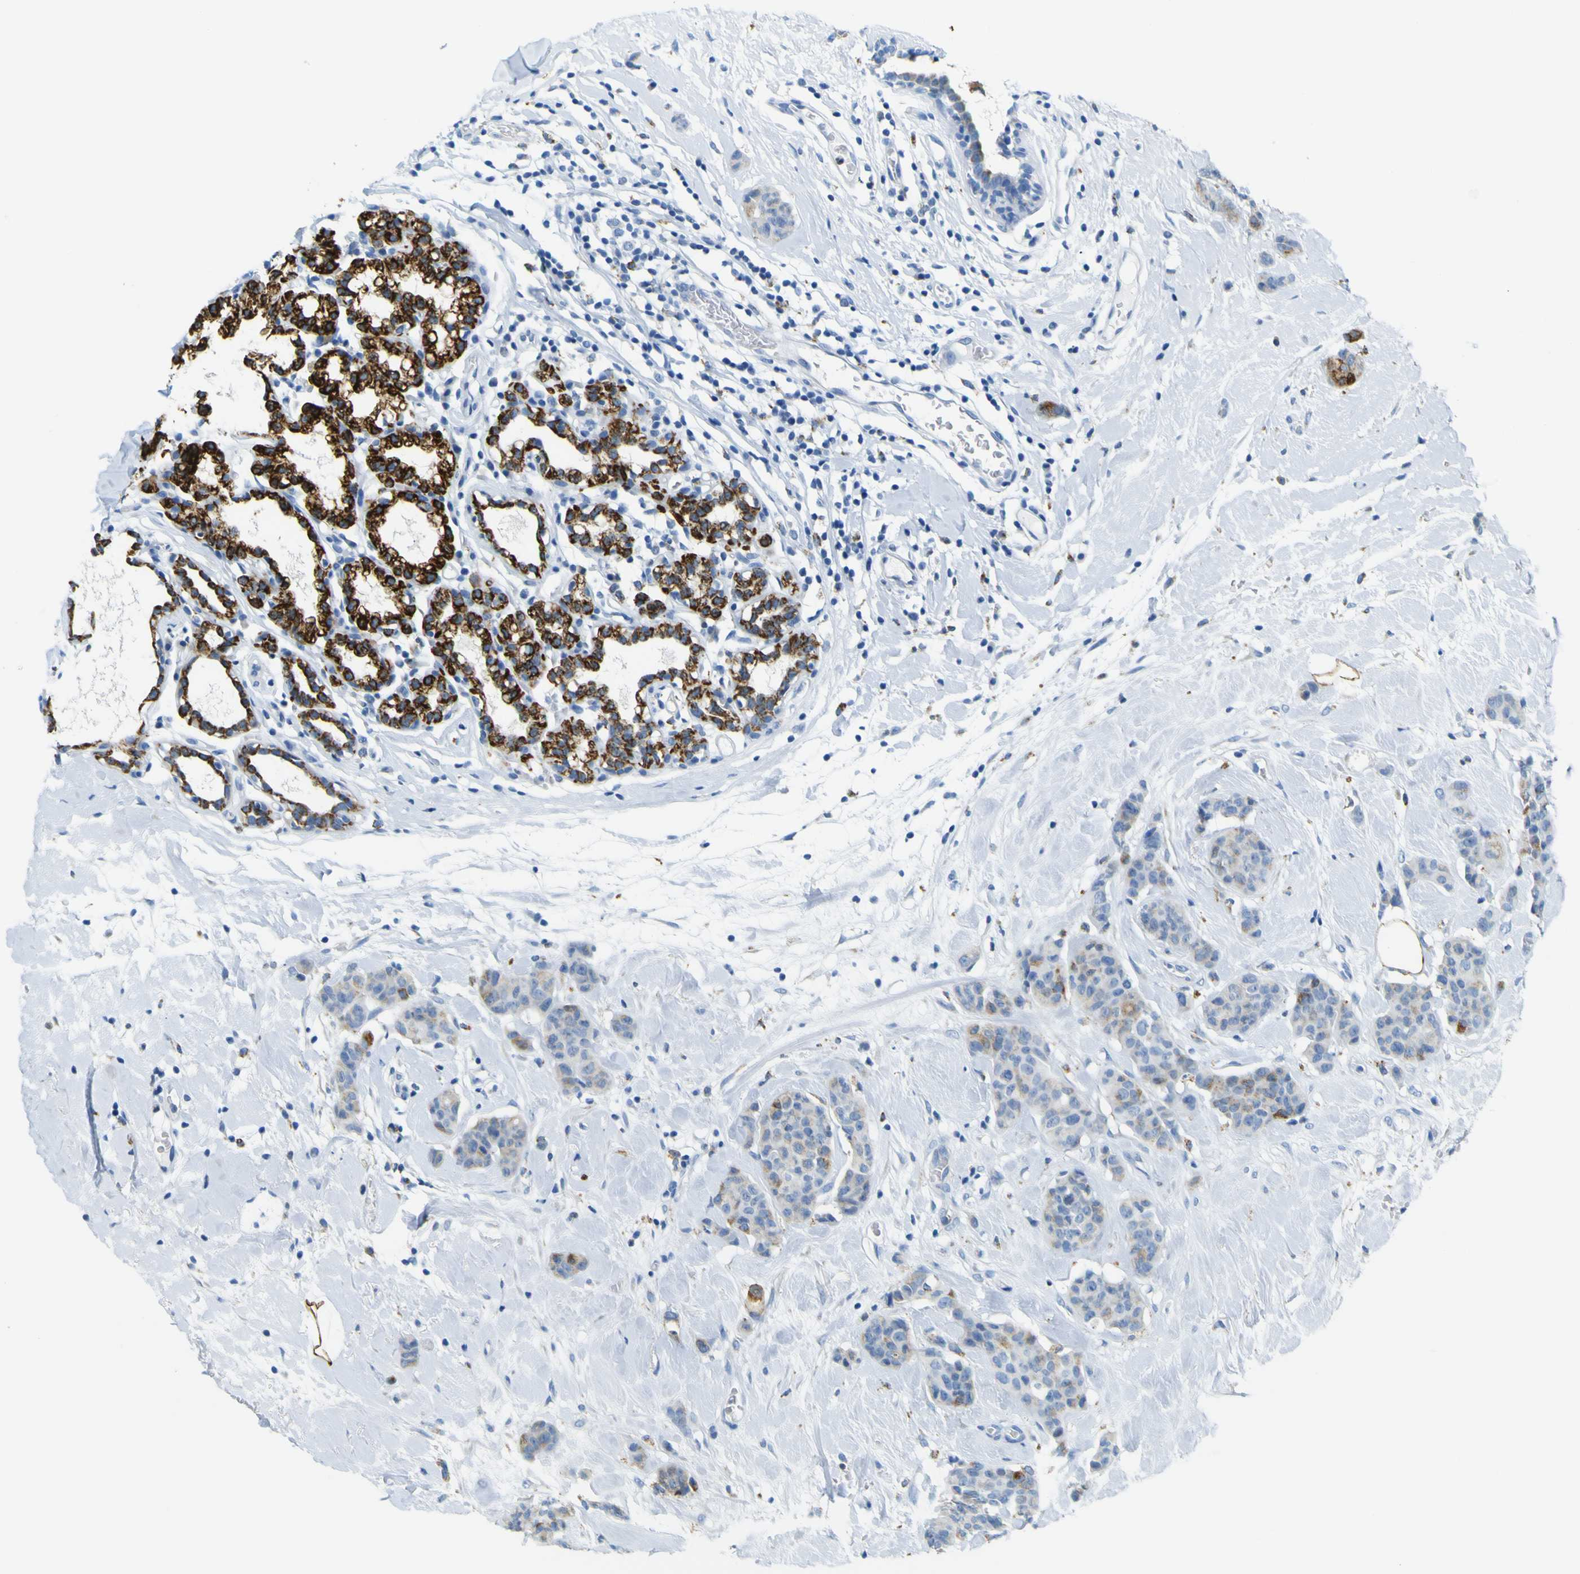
{"staining": {"intensity": "weak", "quantity": "<25%", "location": "cytoplasmic/membranous"}, "tissue": "breast cancer", "cell_type": "Tumor cells", "image_type": "cancer", "snomed": [{"axis": "morphology", "description": "Normal tissue, NOS"}, {"axis": "morphology", "description": "Duct carcinoma"}, {"axis": "topography", "description": "Breast"}], "caption": "Immunohistochemical staining of breast cancer (infiltrating ductal carcinoma) displays no significant expression in tumor cells. (Brightfield microscopy of DAB (3,3'-diaminobenzidine) immunohistochemistry at high magnification).", "gene": "ACSL1", "patient": {"sex": "female", "age": 40}}